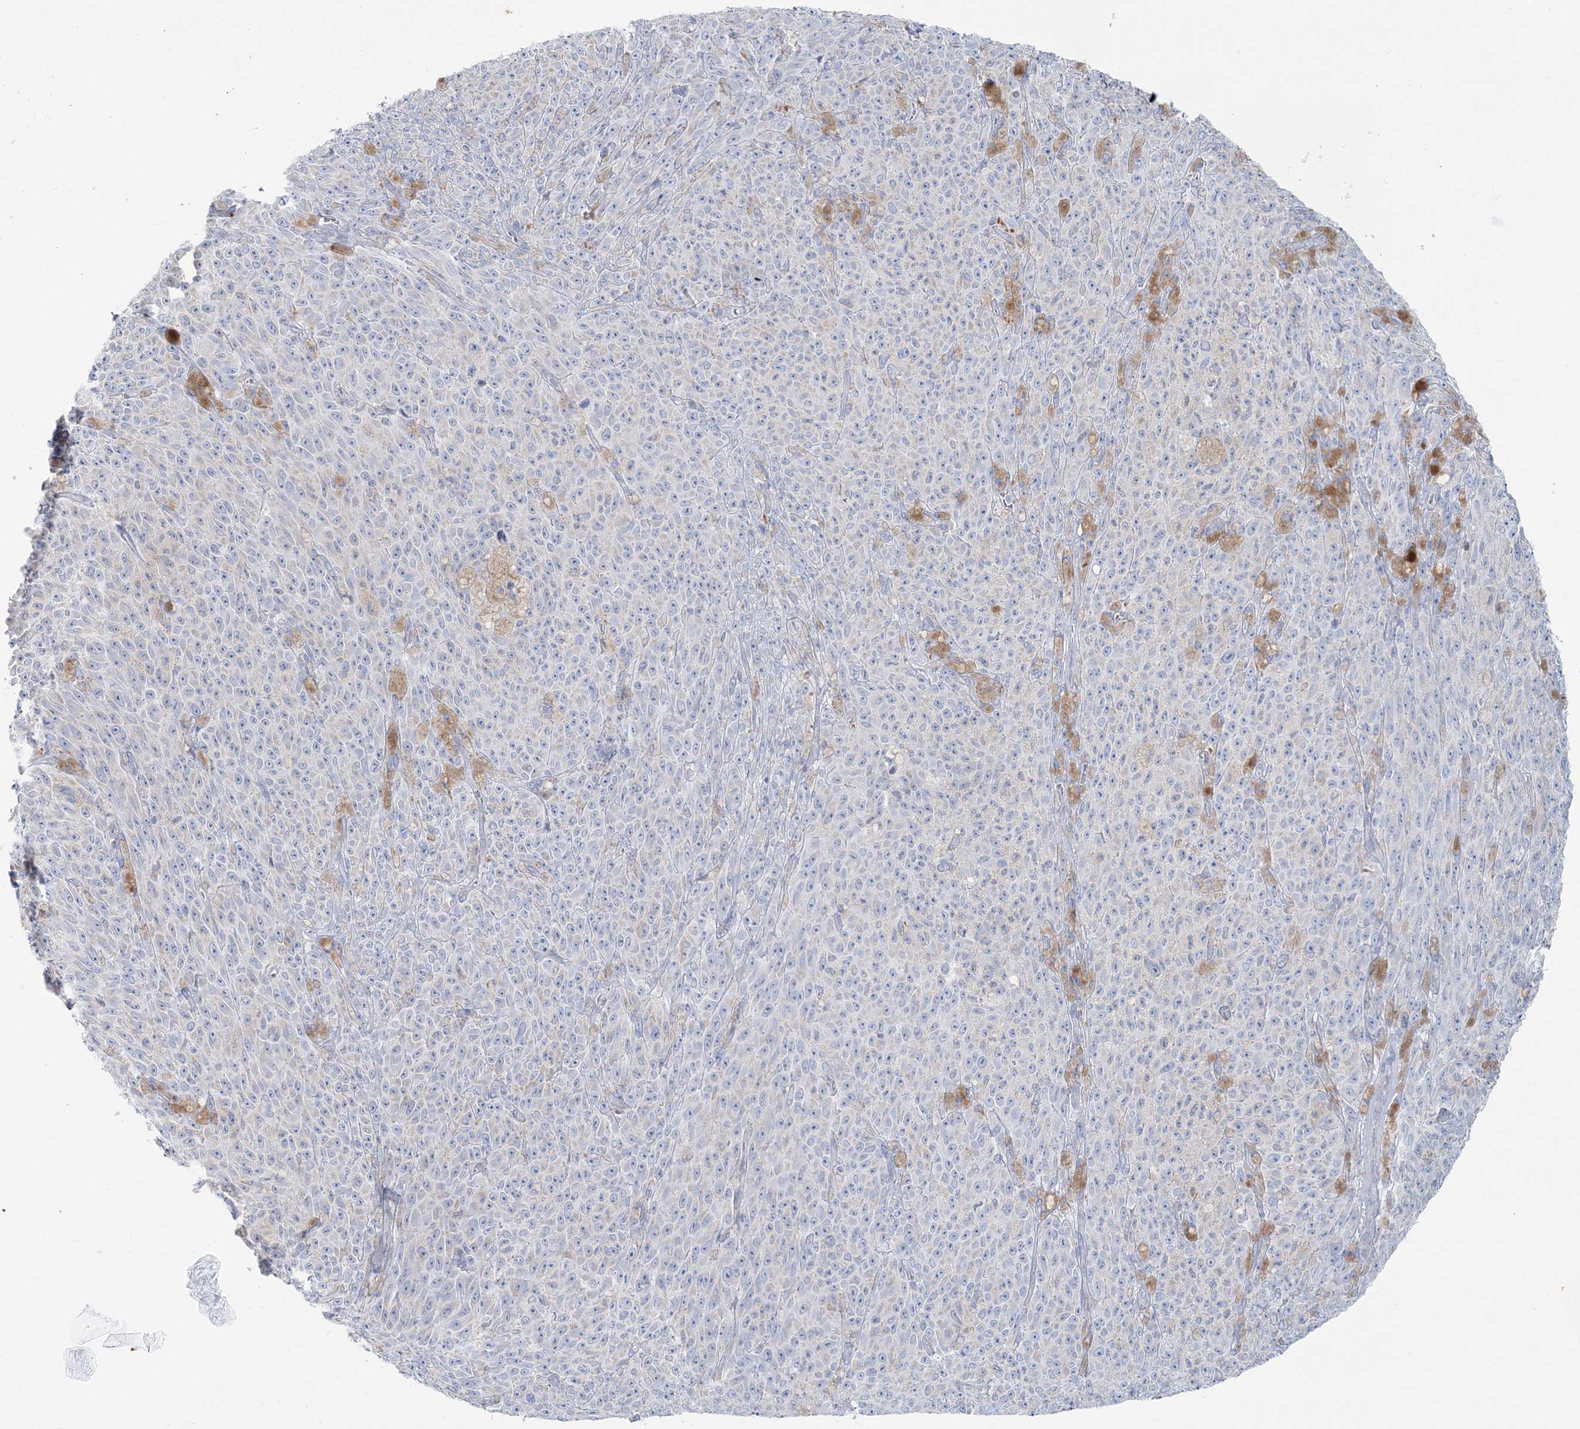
{"staining": {"intensity": "negative", "quantity": "none", "location": "none"}, "tissue": "melanoma", "cell_type": "Tumor cells", "image_type": "cancer", "snomed": [{"axis": "morphology", "description": "Malignant melanoma, NOS"}, {"axis": "topography", "description": "Skin"}], "caption": "DAB immunohistochemical staining of human malignant melanoma exhibits no significant positivity in tumor cells. The staining is performed using DAB (3,3'-diaminobenzidine) brown chromogen with nuclei counter-stained in using hematoxylin.", "gene": "TBC1D7", "patient": {"sex": "female", "age": 82}}